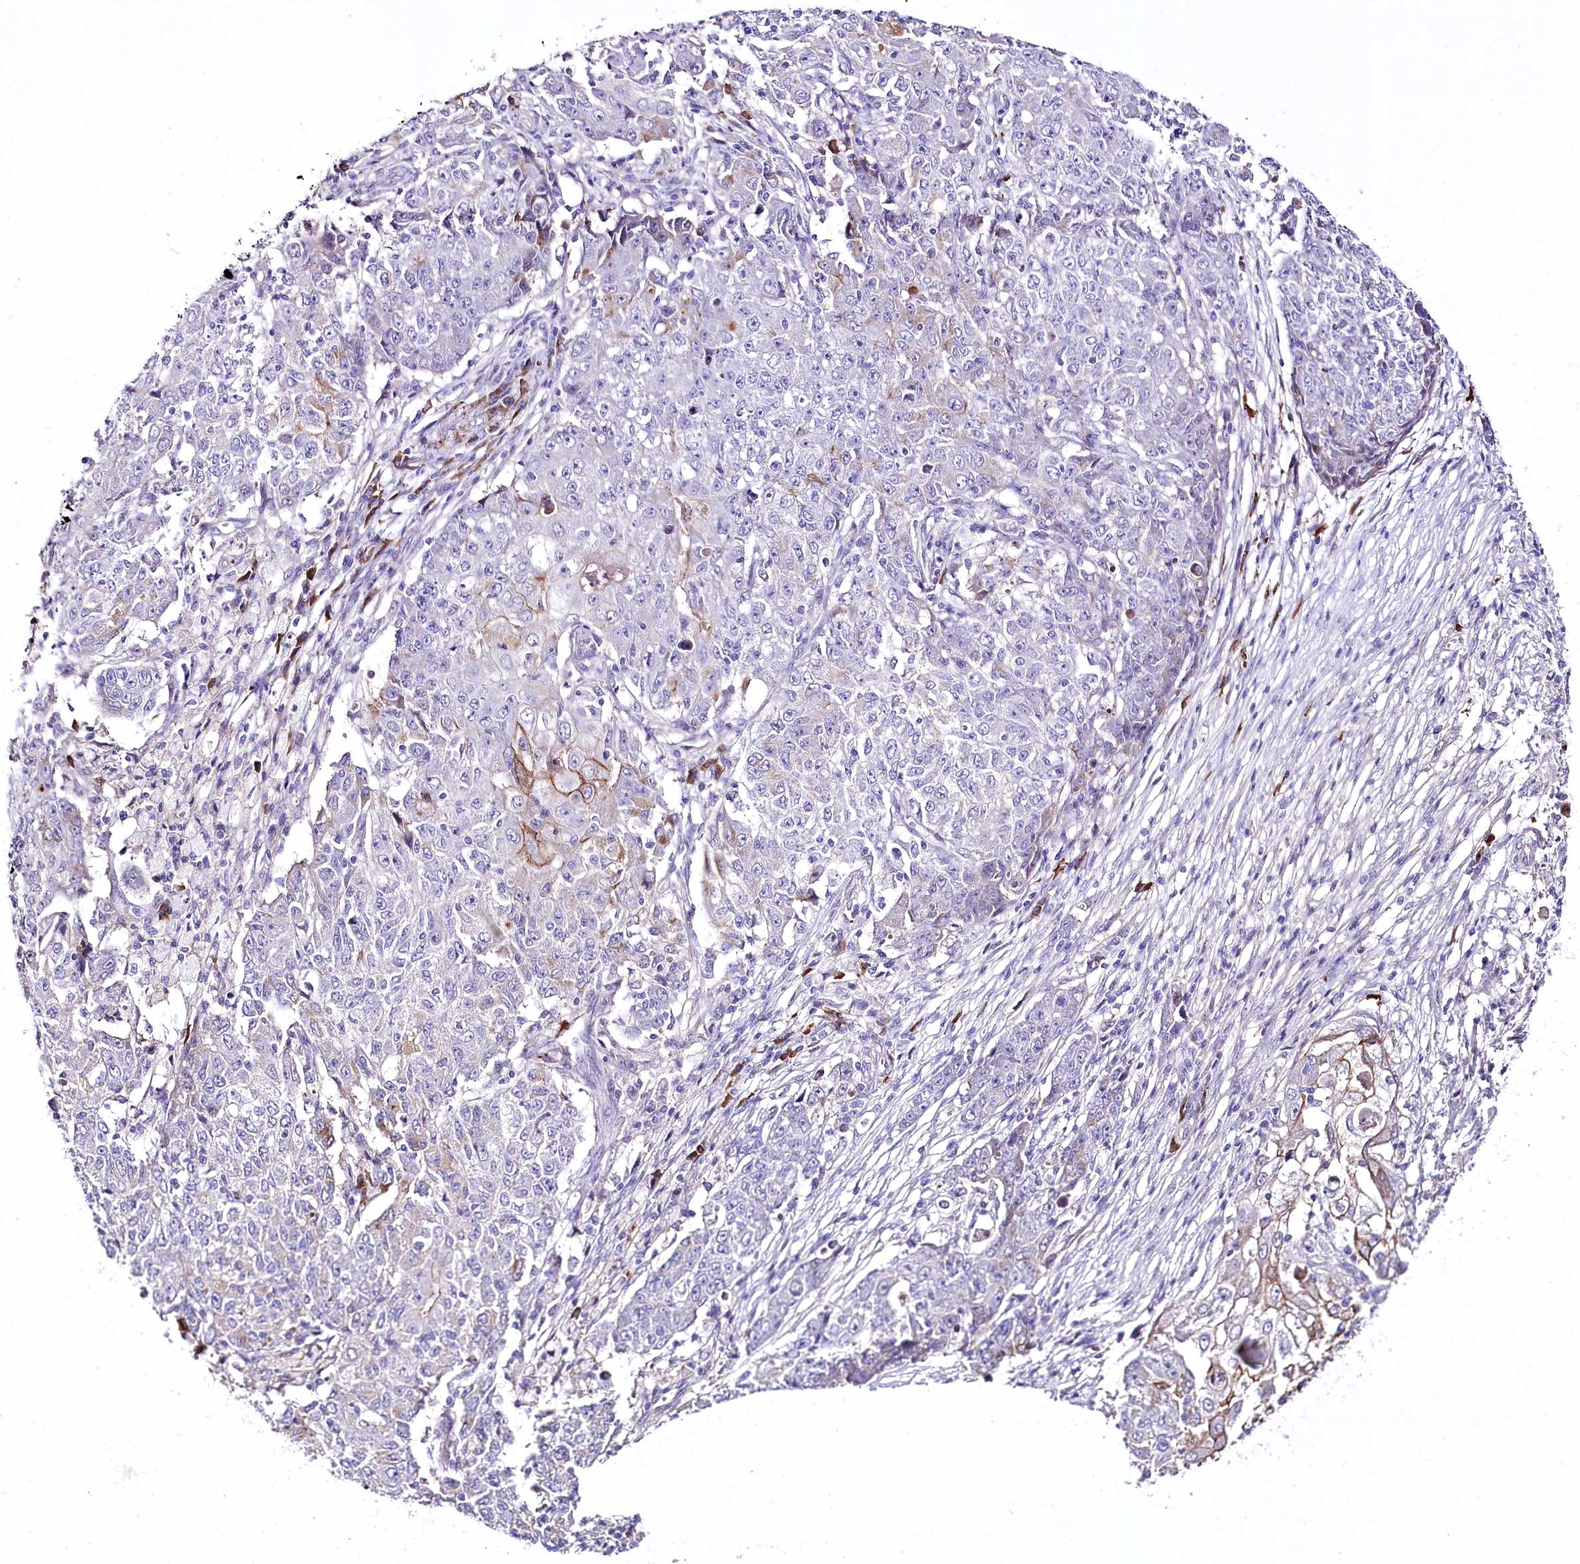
{"staining": {"intensity": "weak", "quantity": "<25%", "location": "cytoplasmic/membranous"}, "tissue": "ovarian cancer", "cell_type": "Tumor cells", "image_type": "cancer", "snomed": [{"axis": "morphology", "description": "Carcinoma, endometroid"}, {"axis": "topography", "description": "Ovary"}], "caption": "Immunohistochemistry micrograph of human ovarian endometroid carcinoma stained for a protein (brown), which displays no expression in tumor cells.", "gene": "CEP164", "patient": {"sex": "female", "age": 42}}